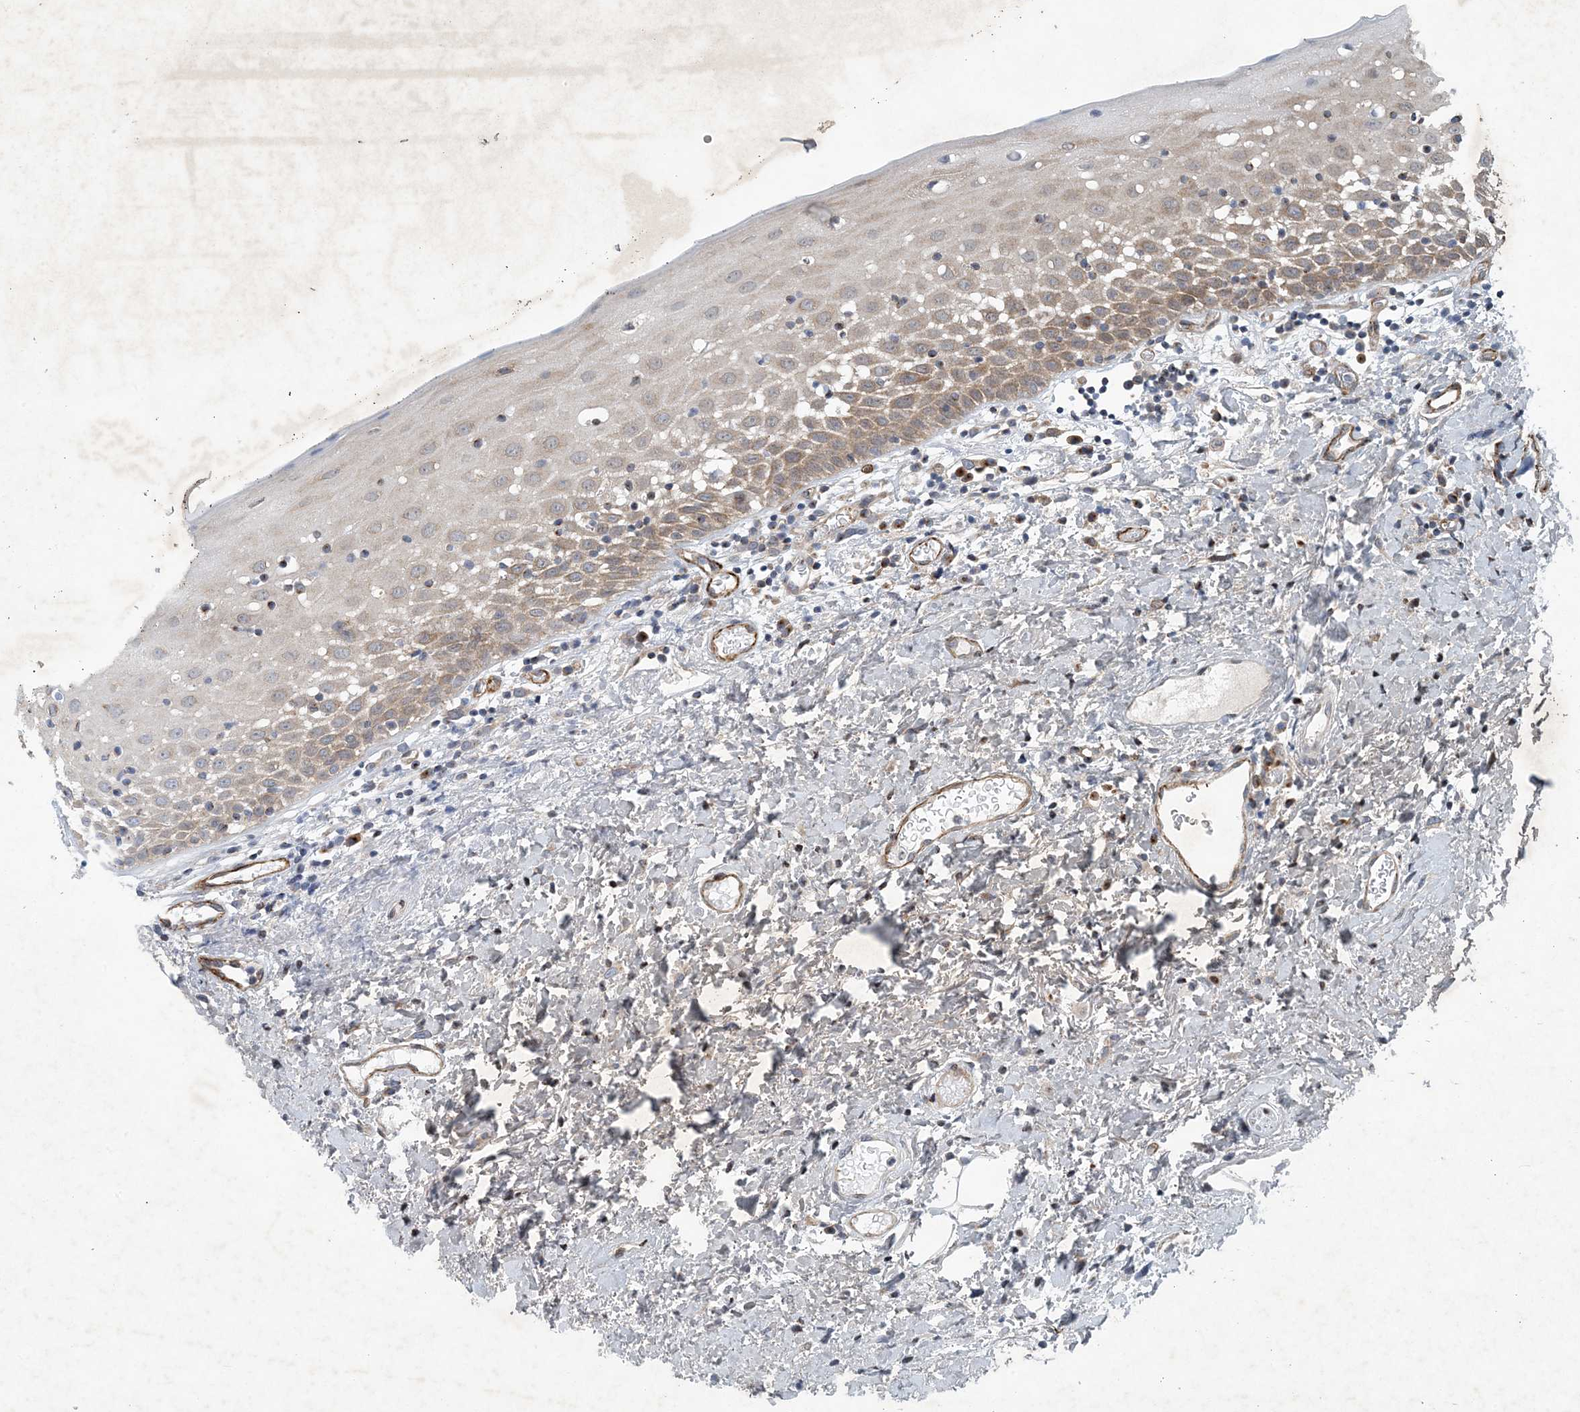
{"staining": {"intensity": "moderate", "quantity": "25%-75%", "location": "cytoplasmic/membranous"}, "tissue": "oral mucosa", "cell_type": "Squamous epithelial cells", "image_type": "normal", "snomed": [{"axis": "morphology", "description": "Normal tissue, NOS"}, {"axis": "topography", "description": "Oral tissue"}], "caption": "Moderate cytoplasmic/membranous staining for a protein is present in about 25%-75% of squamous epithelial cells of unremarkable oral mucosa using immunohistochemistry.", "gene": "HIKESHI", "patient": {"sex": "male", "age": 74}}